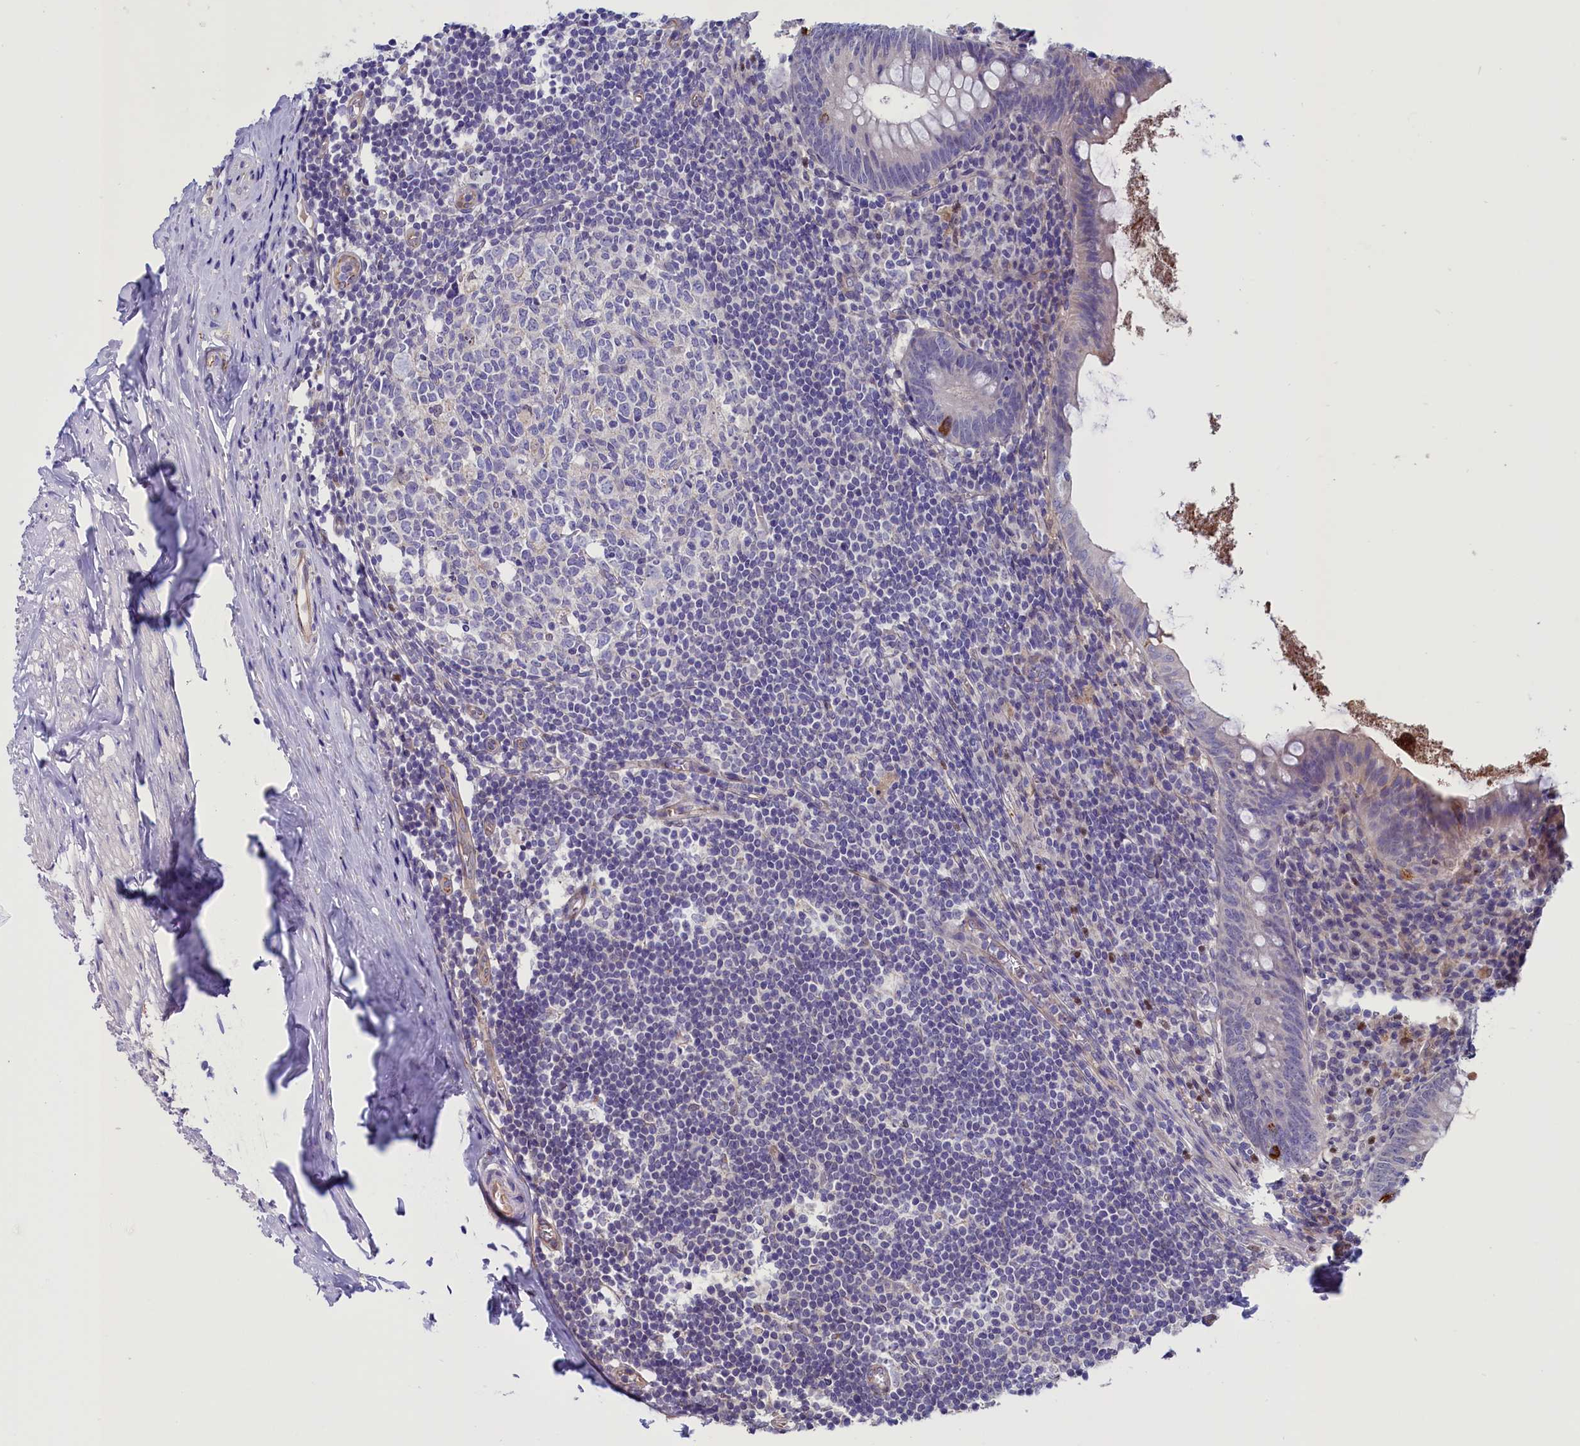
{"staining": {"intensity": "moderate", "quantity": "<25%", "location": "cytoplasmic/membranous"}, "tissue": "appendix", "cell_type": "Glandular cells", "image_type": "normal", "snomed": [{"axis": "morphology", "description": "Normal tissue, NOS"}, {"axis": "topography", "description": "Appendix"}], "caption": "Human appendix stained for a protein (brown) shows moderate cytoplasmic/membranous positive expression in approximately <25% of glandular cells.", "gene": "PDILT", "patient": {"sex": "female", "age": 51}}